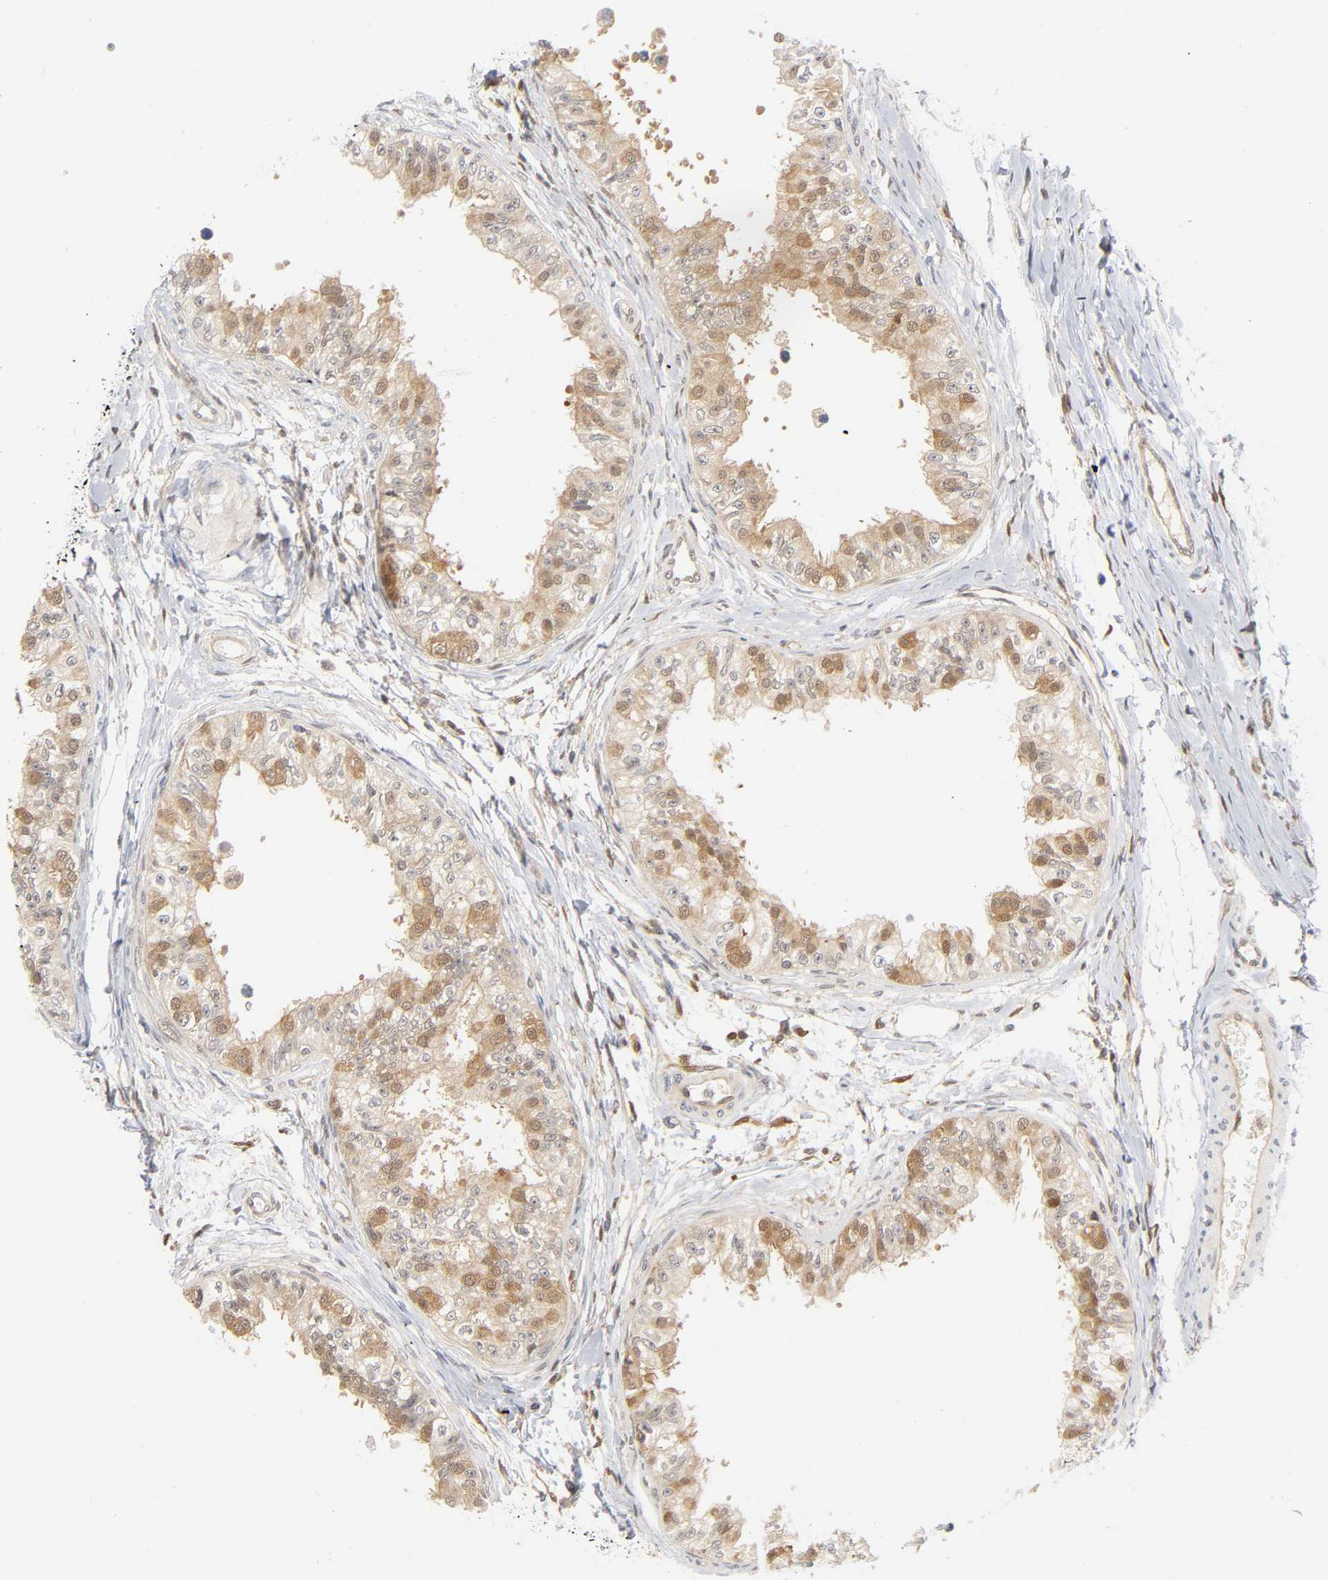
{"staining": {"intensity": "moderate", "quantity": "25%-75%", "location": "cytoplasmic/membranous"}, "tissue": "epididymis", "cell_type": "Glandular cells", "image_type": "normal", "snomed": [{"axis": "morphology", "description": "Normal tissue, NOS"}, {"axis": "morphology", "description": "Adenocarcinoma, metastatic, NOS"}, {"axis": "topography", "description": "Testis"}, {"axis": "topography", "description": "Epididymis"}], "caption": "IHC of benign epididymis exhibits medium levels of moderate cytoplasmic/membranous positivity in about 25%-75% of glandular cells. Using DAB (brown) and hematoxylin (blue) stains, captured at high magnification using brightfield microscopy.", "gene": "DFFB", "patient": {"sex": "male", "age": 26}}